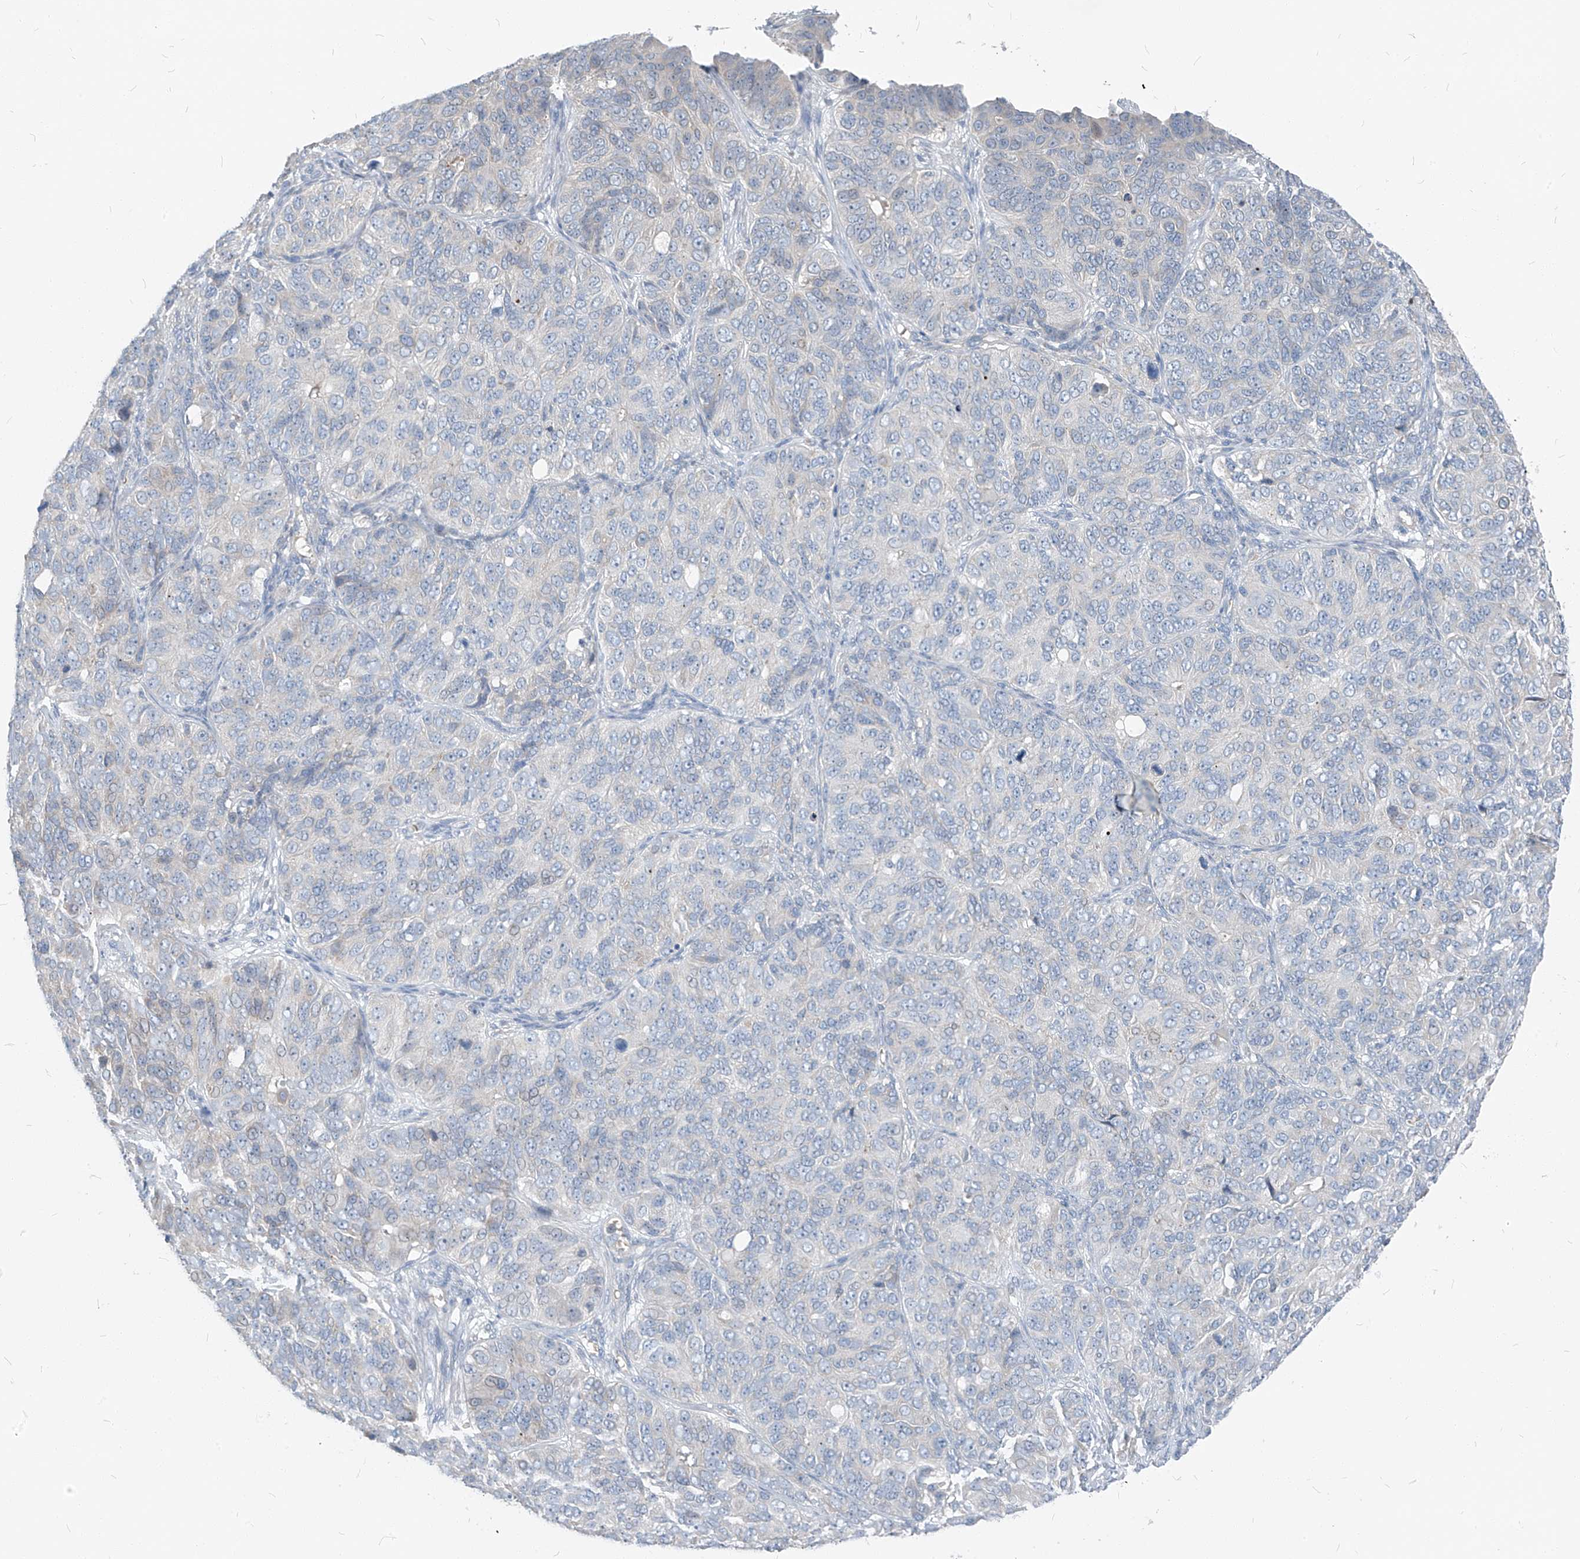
{"staining": {"intensity": "negative", "quantity": "none", "location": "none"}, "tissue": "ovarian cancer", "cell_type": "Tumor cells", "image_type": "cancer", "snomed": [{"axis": "morphology", "description": "Carcinoma, endometroid"}, {"axis": "topography", "description": "Ovary"}], "caption": "Image shows no significant protein positivity in tumor cells of ovarian endometroid carcinoma.", "gene": "CHMP2B", "patient": {"sex": "female", "age": 51}}